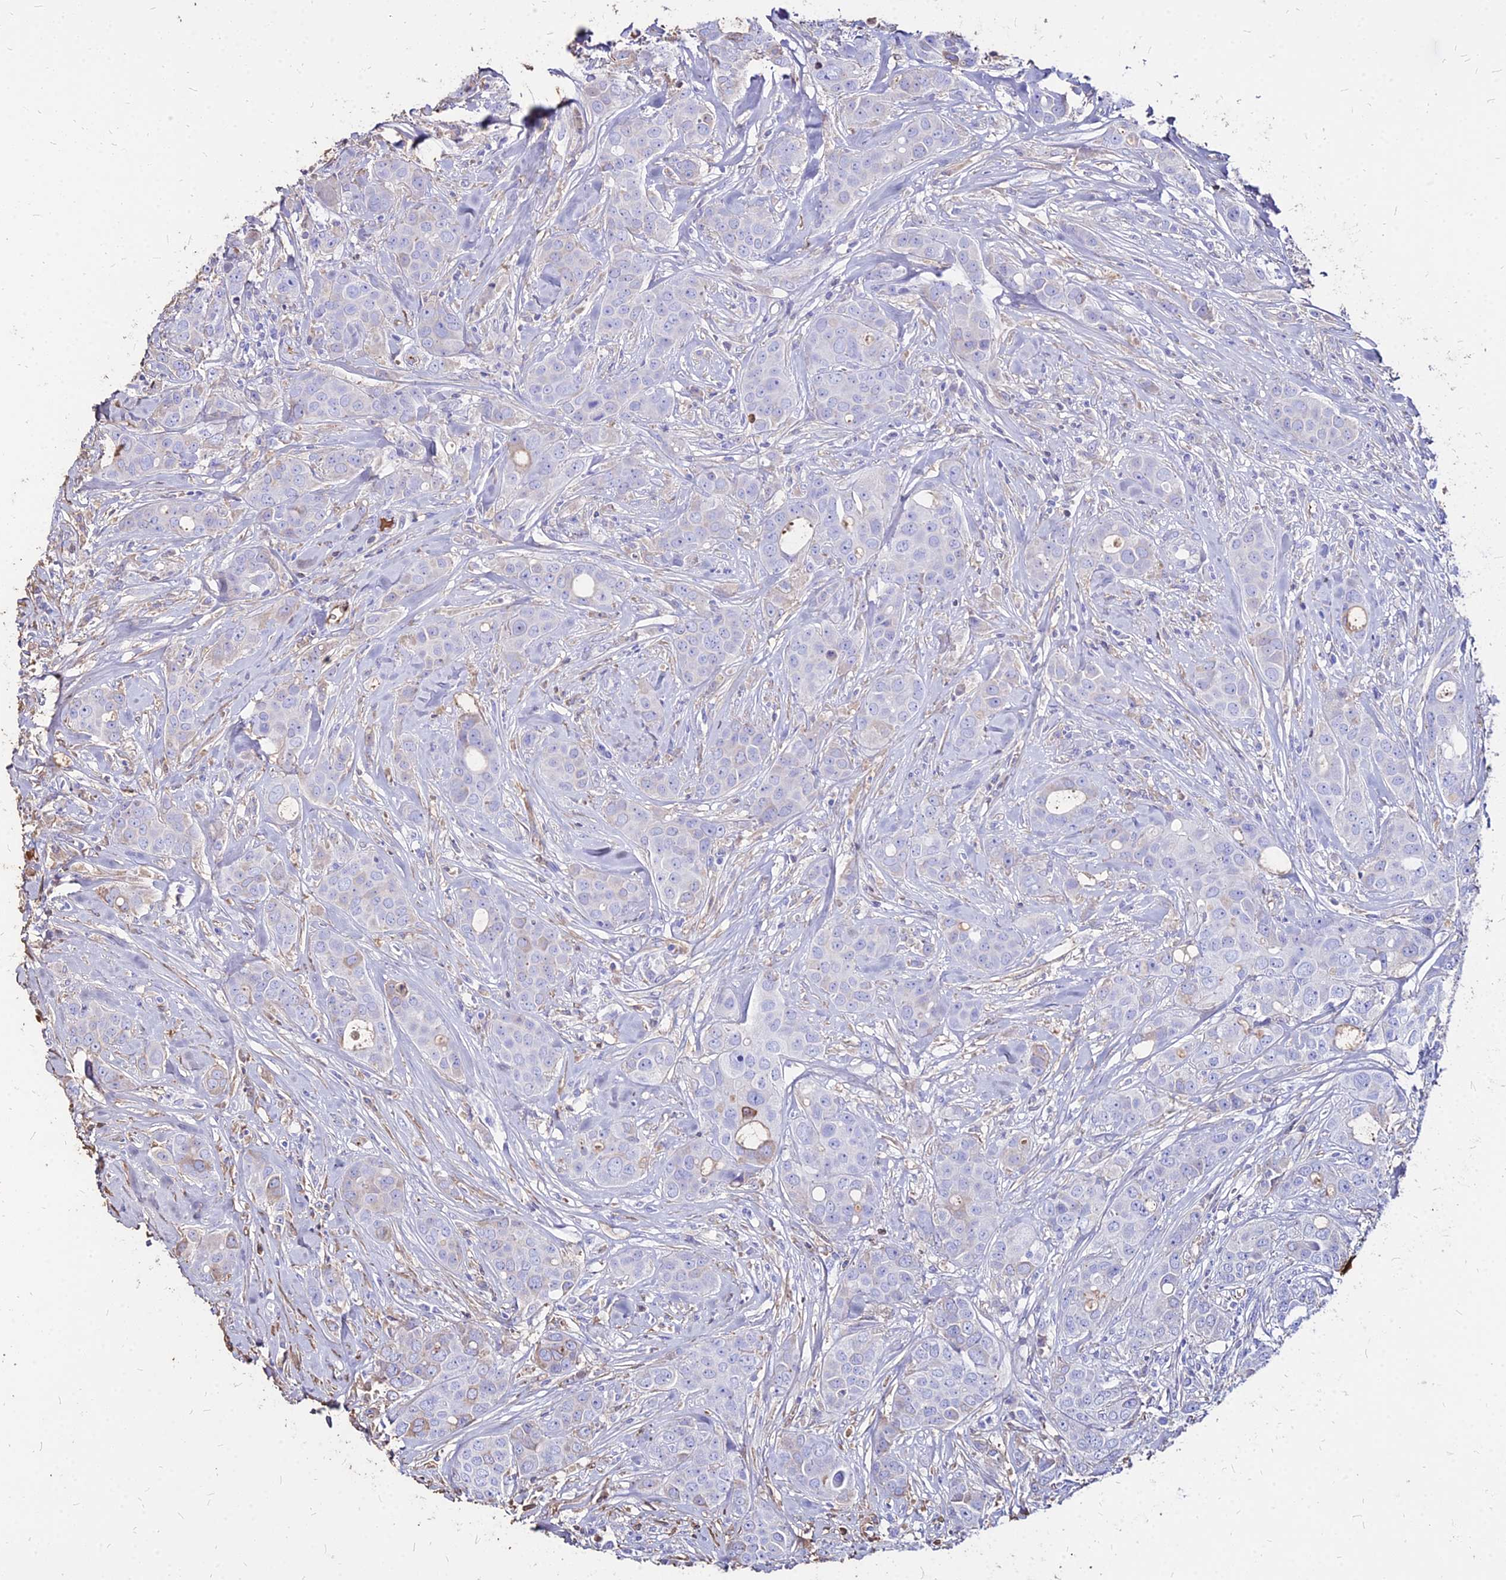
{"staining": {"intensity": "negative", "quantity": "none", "location": "none"}, "tissue": "breast cancer", "cell_type": "Tumor cells", "image_type": "cancer", "snomed": [{"axis": "morphology", "description": "Duct carcinoma"}, {"axis": "topography", "description": "Breast"}], "caption": "Tumor cells are negative for protein expression in human breast invasive ductal carcinoma.", "gene": "NME5", "patient": {"sex": "female", "age": 43}}